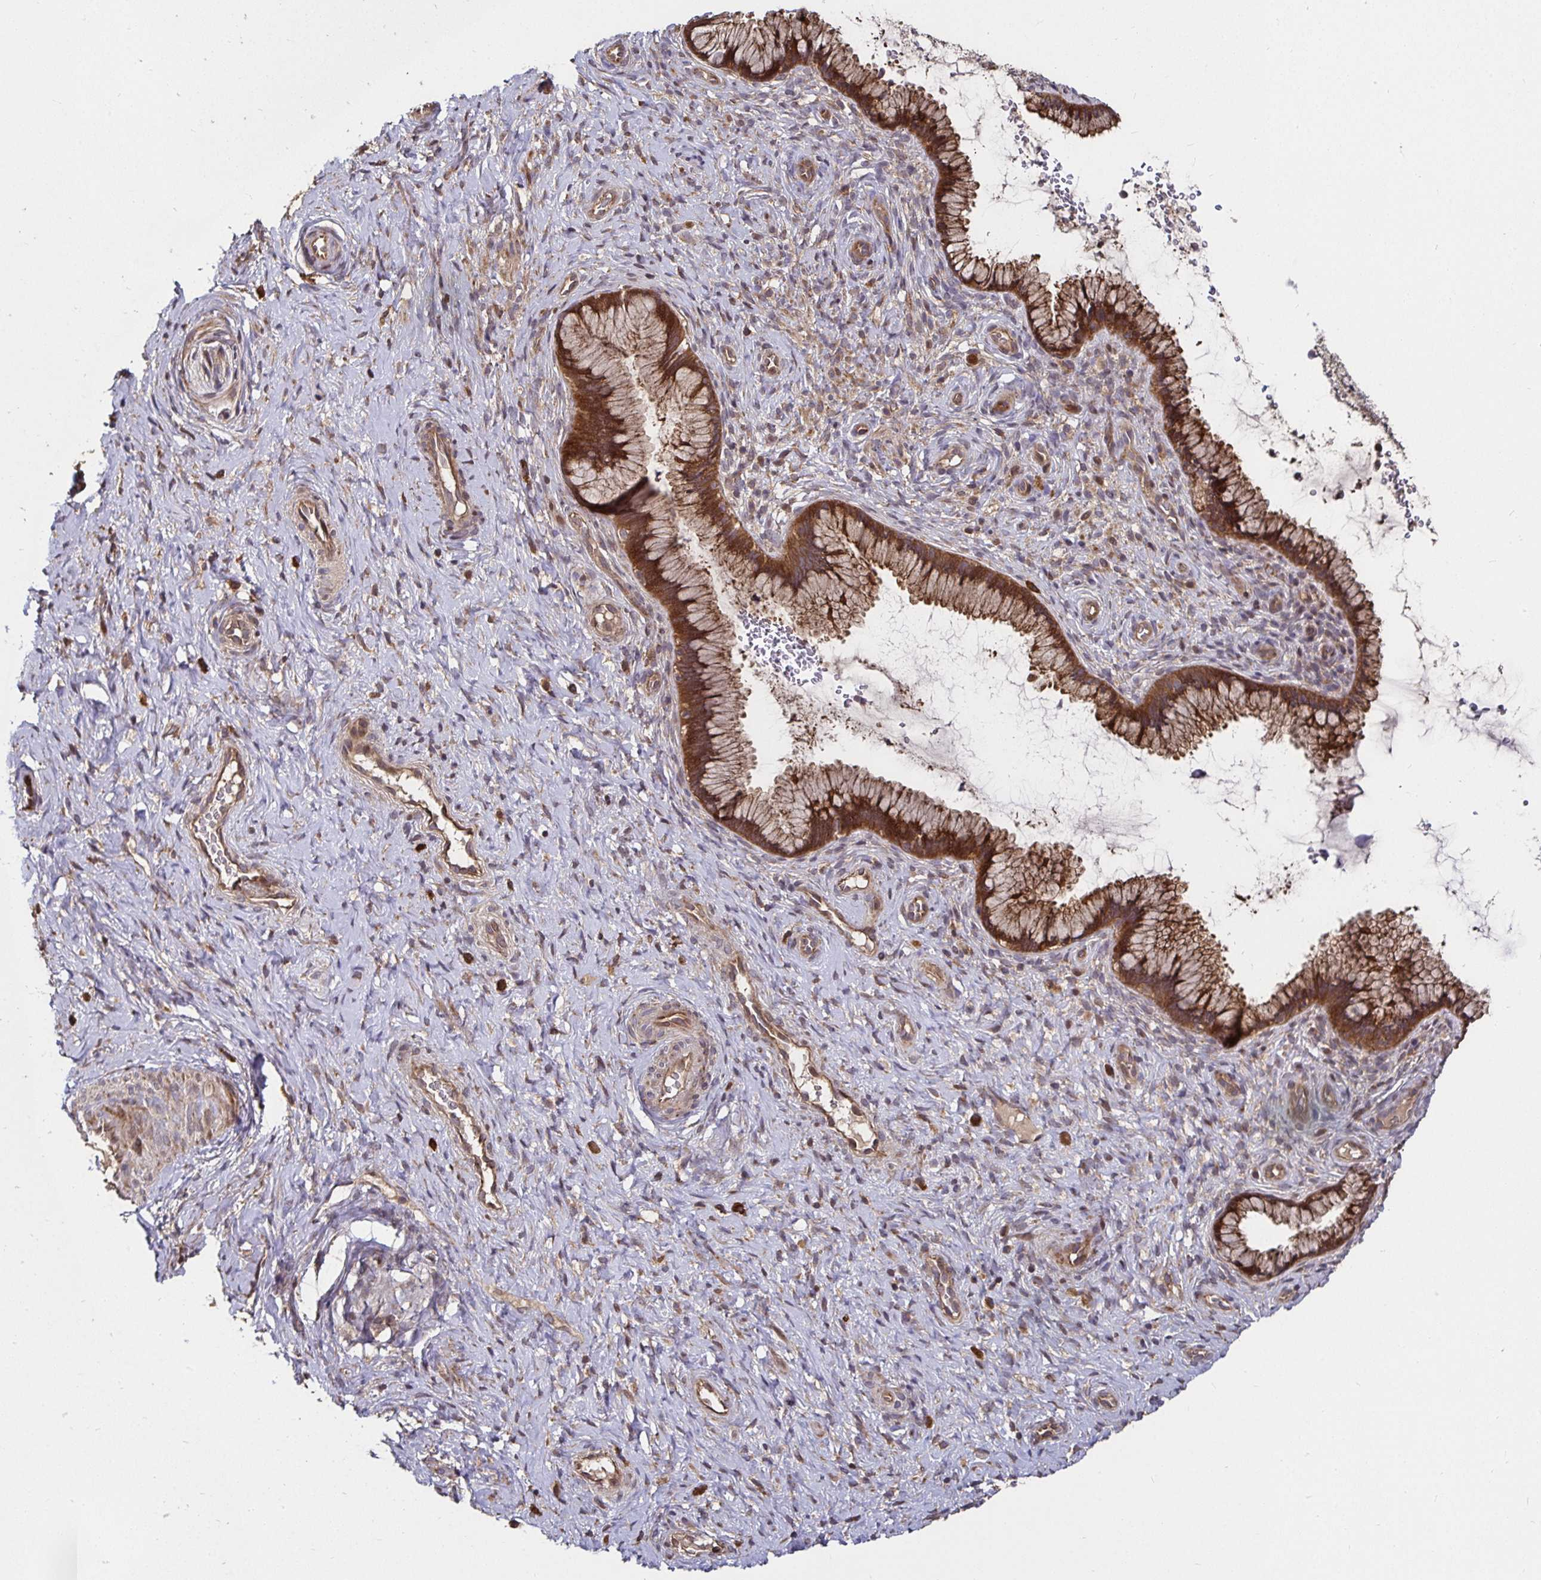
{"staining": {"intensity": "strong", "quantity": ">75%", "location": "cytoplasmic/membranous"}, "tissue": "cervix", "cell_type": "Glandular cells", "image_type": "normal", "snomed": [{"axis": "morphology", "description": "Normal tissue, NOS"}, {"axis": "topography", "description": "Cervix"}], "caption": "Immunohistochemical staining of benign cervix shows high levels of strong cytoplasmic/membranous positivity in approximately >75% of glandular cells. (DAB (3,3'-diaminobenzidine) IHC, brown staining for protein, blue staining for nuclei).", "gene": "MLST8", "patient": {"sex": "female", "age": 34}}